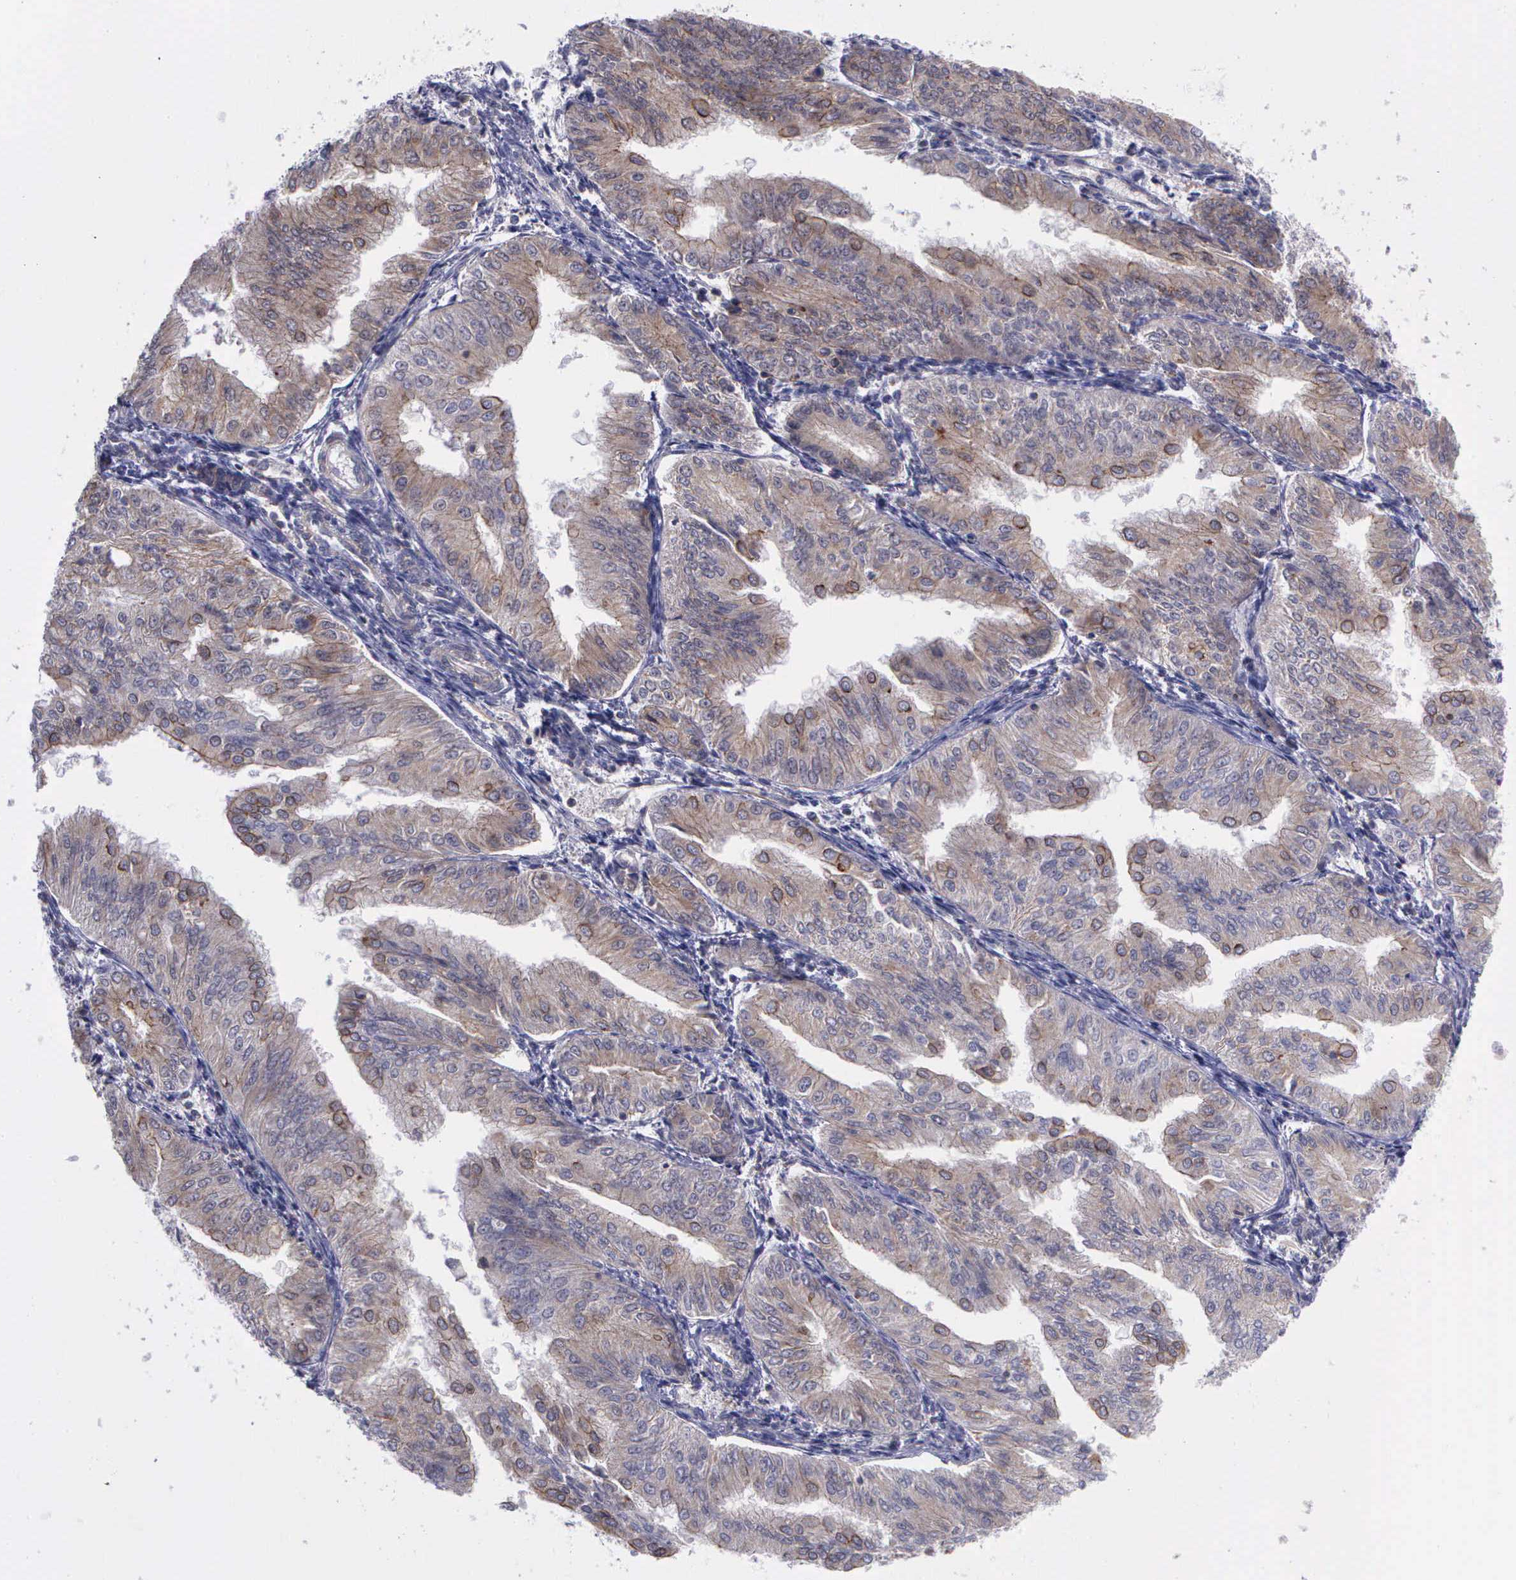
{"staining": {"intensity": "moderate", "quantity": "<25%", "location": "cytoplasmic/membranous"}, "tissue": "endometrial cancer", "cell_type": "Tumor cells", "image_type": "cancer", "snomed": [{"axis": "morphology", "description": "Adenocarcinoma, NOS"}, {"axis": "topography", "description": "Endometrium"}], "caption": "IHC image of neoplastic tissue: human endometrial adenocarcinoma stained using immunohistochemistry reveals low levels of moderate protein expression localized specifically in the cytoplasmic/membranous of tumor cells, appearing as a cytoplasmic/membranous brown color.", "gene": "MICAL3", "patient": {"sex": "female", "age": 53}}